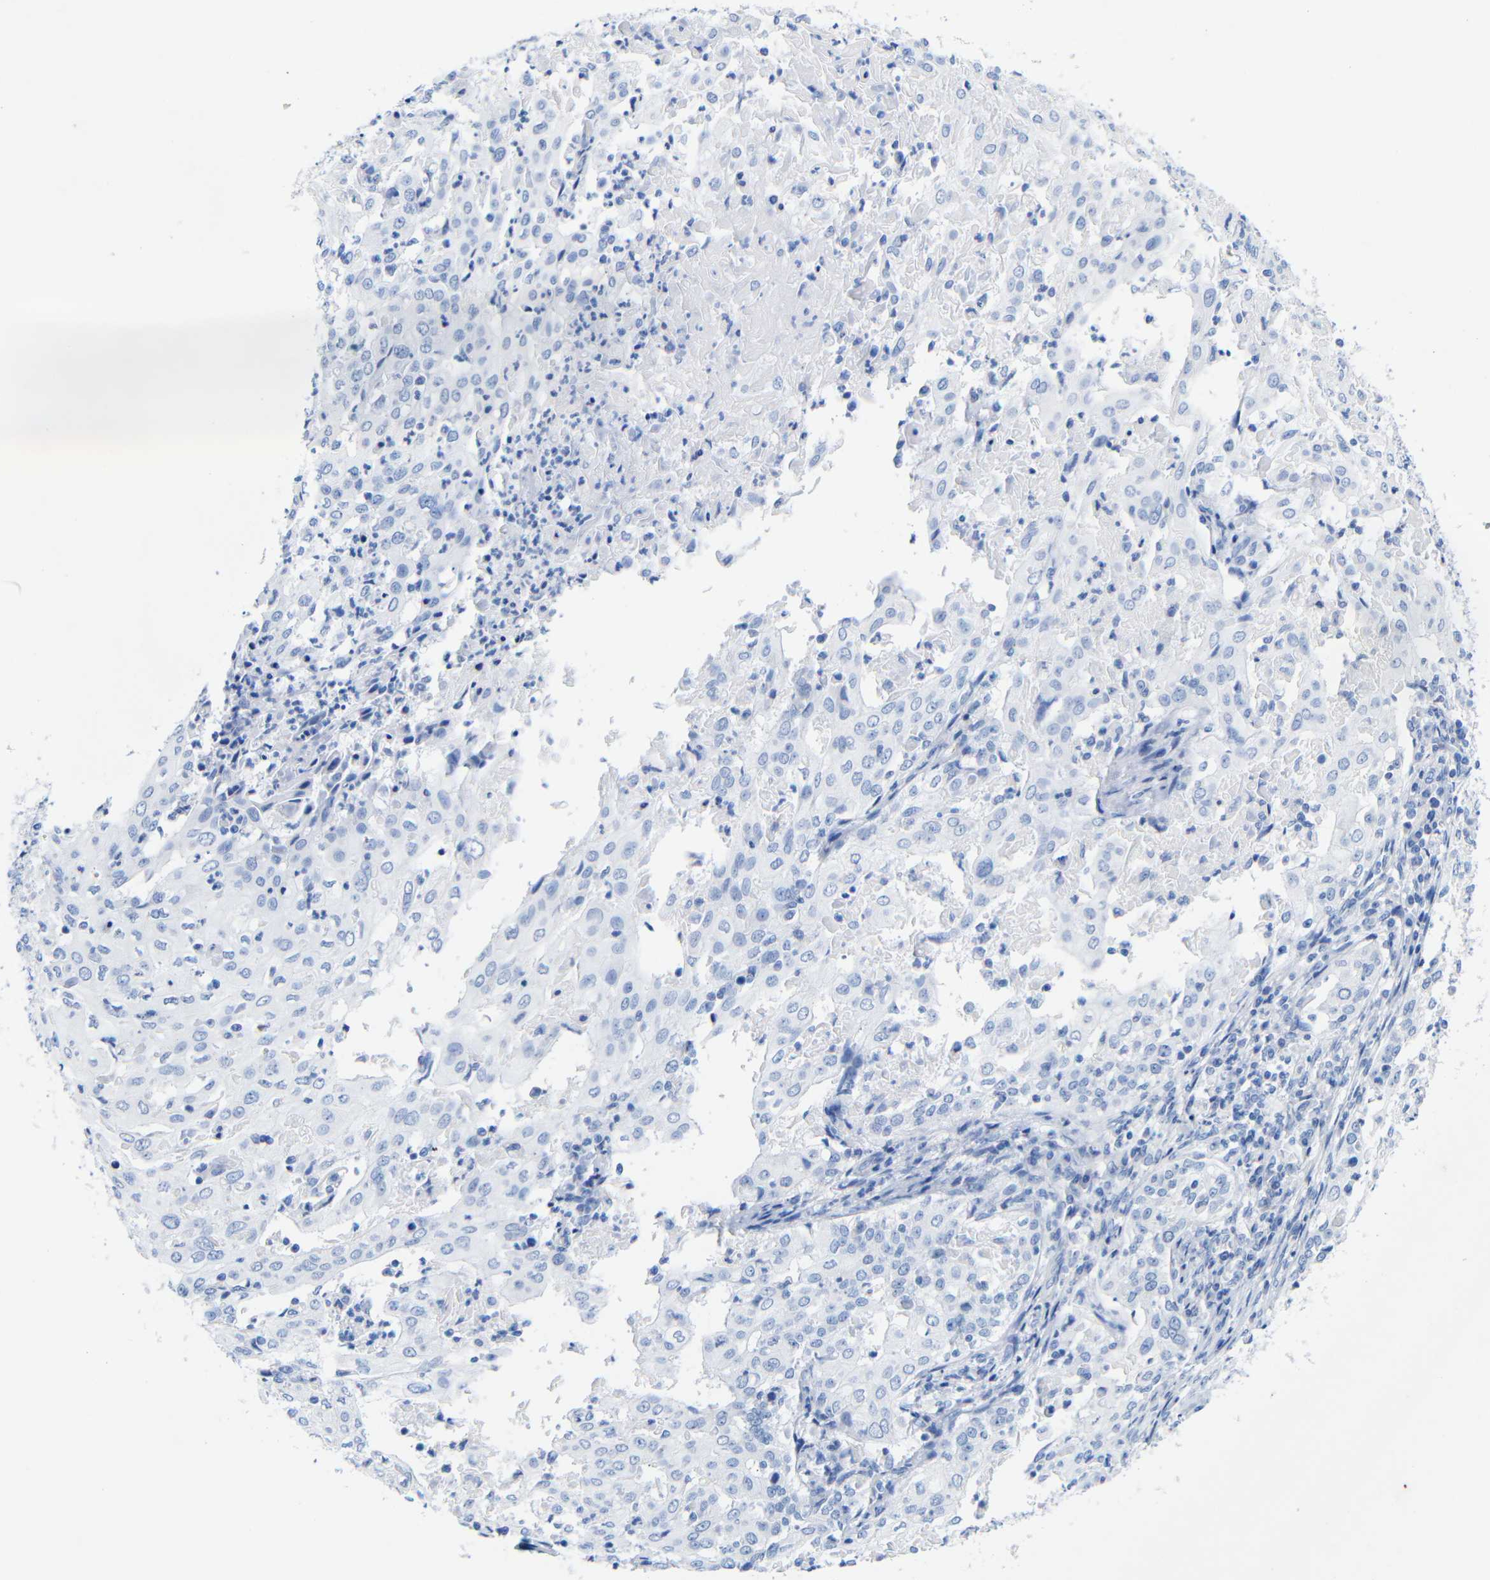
{"staining": {"intensity": "negative", "quantity": "none", "location": "none"}, "tissue": "cervical cancer", "cell_type": "Tumor cells", "image_type": "cancer", "snomed": [{"axis": "morphology", "description": "Squamous cell carcinoma, NOS"}, {"axis": "topography", "description": "Cervix"}], "caption": "This is an immunohistochemistry photomicrograph of human cervical cancer (squamous cell carcinoma). There is no staining in tumor cells.", "gene": "CGNL1", "patient": {"sex": "female", "age": 39}}